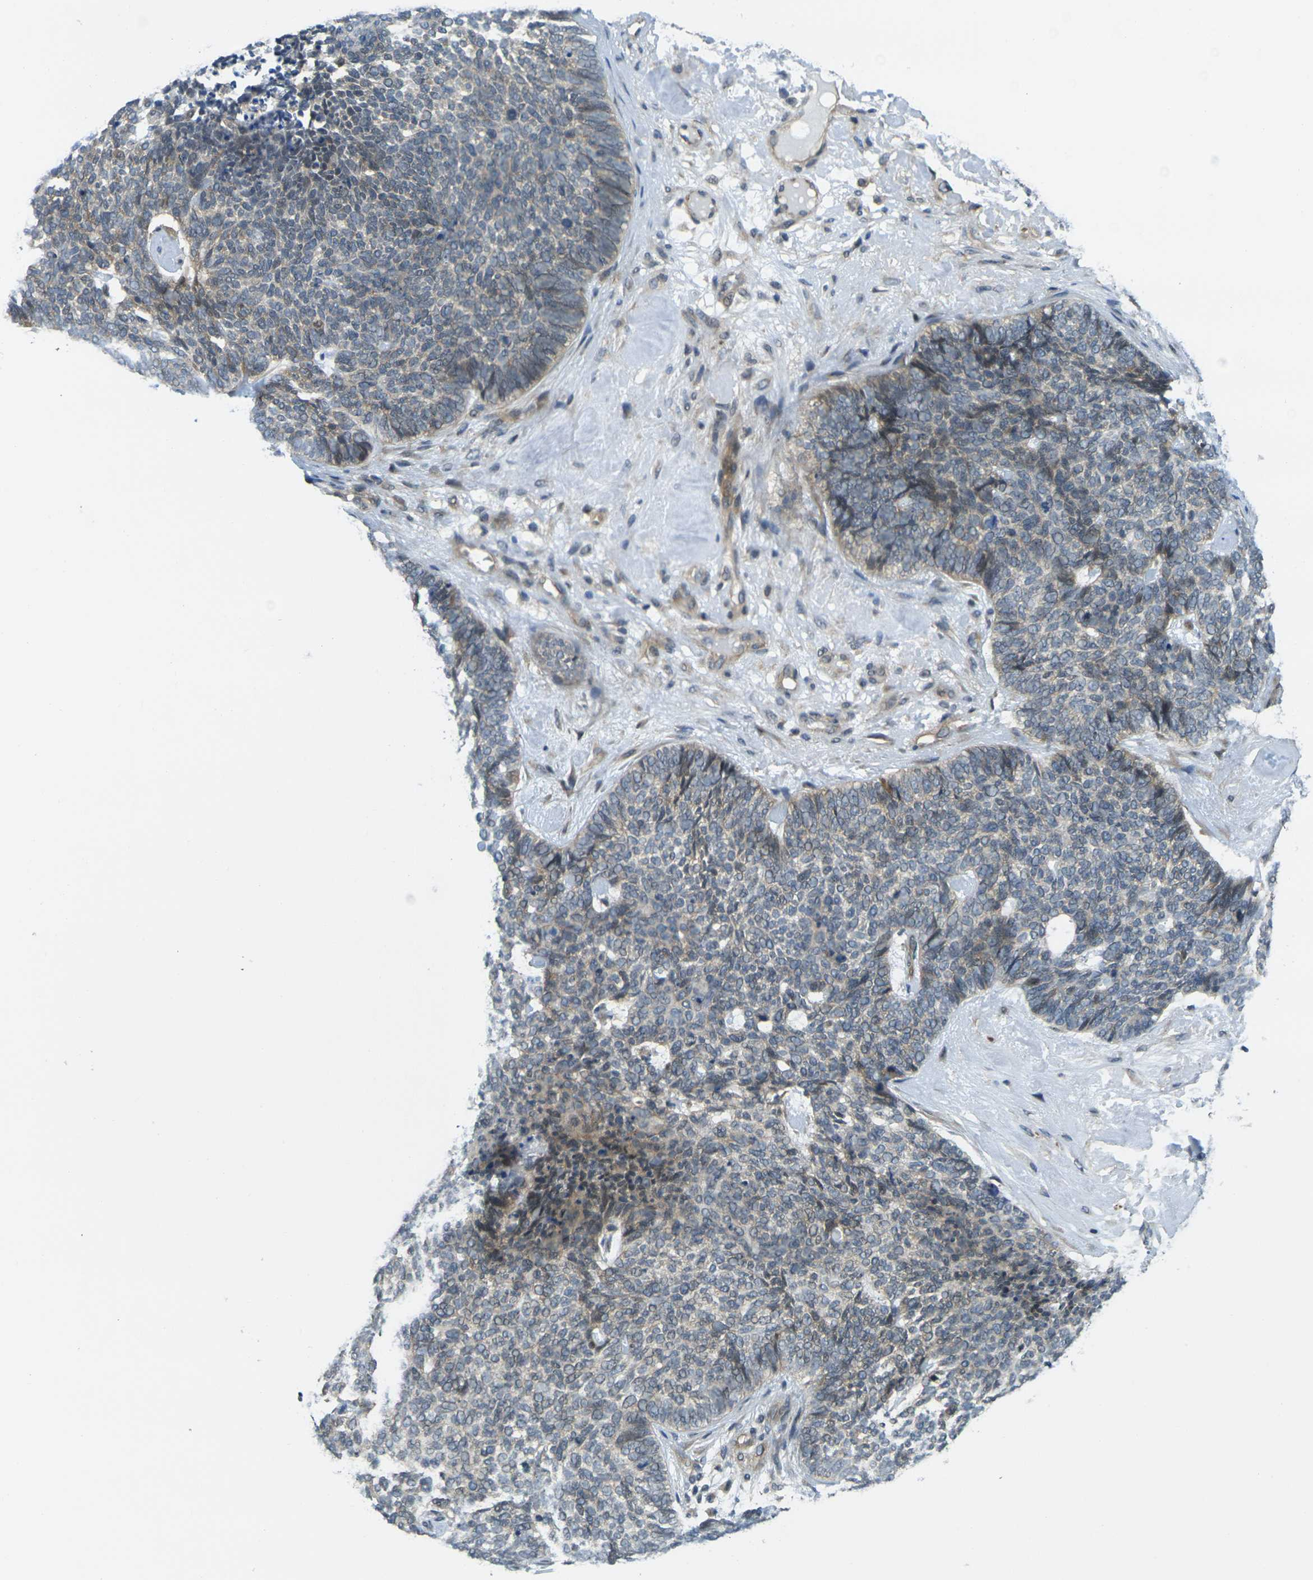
{"staining": {"intensity": "weak", "quantity": "25%-75%", "location": "cytoplasmic/membranous"}, "tissue": "skin cancer", "cell_type": "Tumor cells", "image_type": "cancer", "snomed": [{"axis": "morphology", "description": "Basal cell carcinoma"}, {"axis": "topography", "description": "Skin"}], "caption": "Immunohistochemical staining of skin cancer reveals low levels of weak cytoplasmic/membranous protein expression in about 25%-75% of tumor cells.", "gene": "KCTD10", "patient": {"sex": "female", "age": 84}}